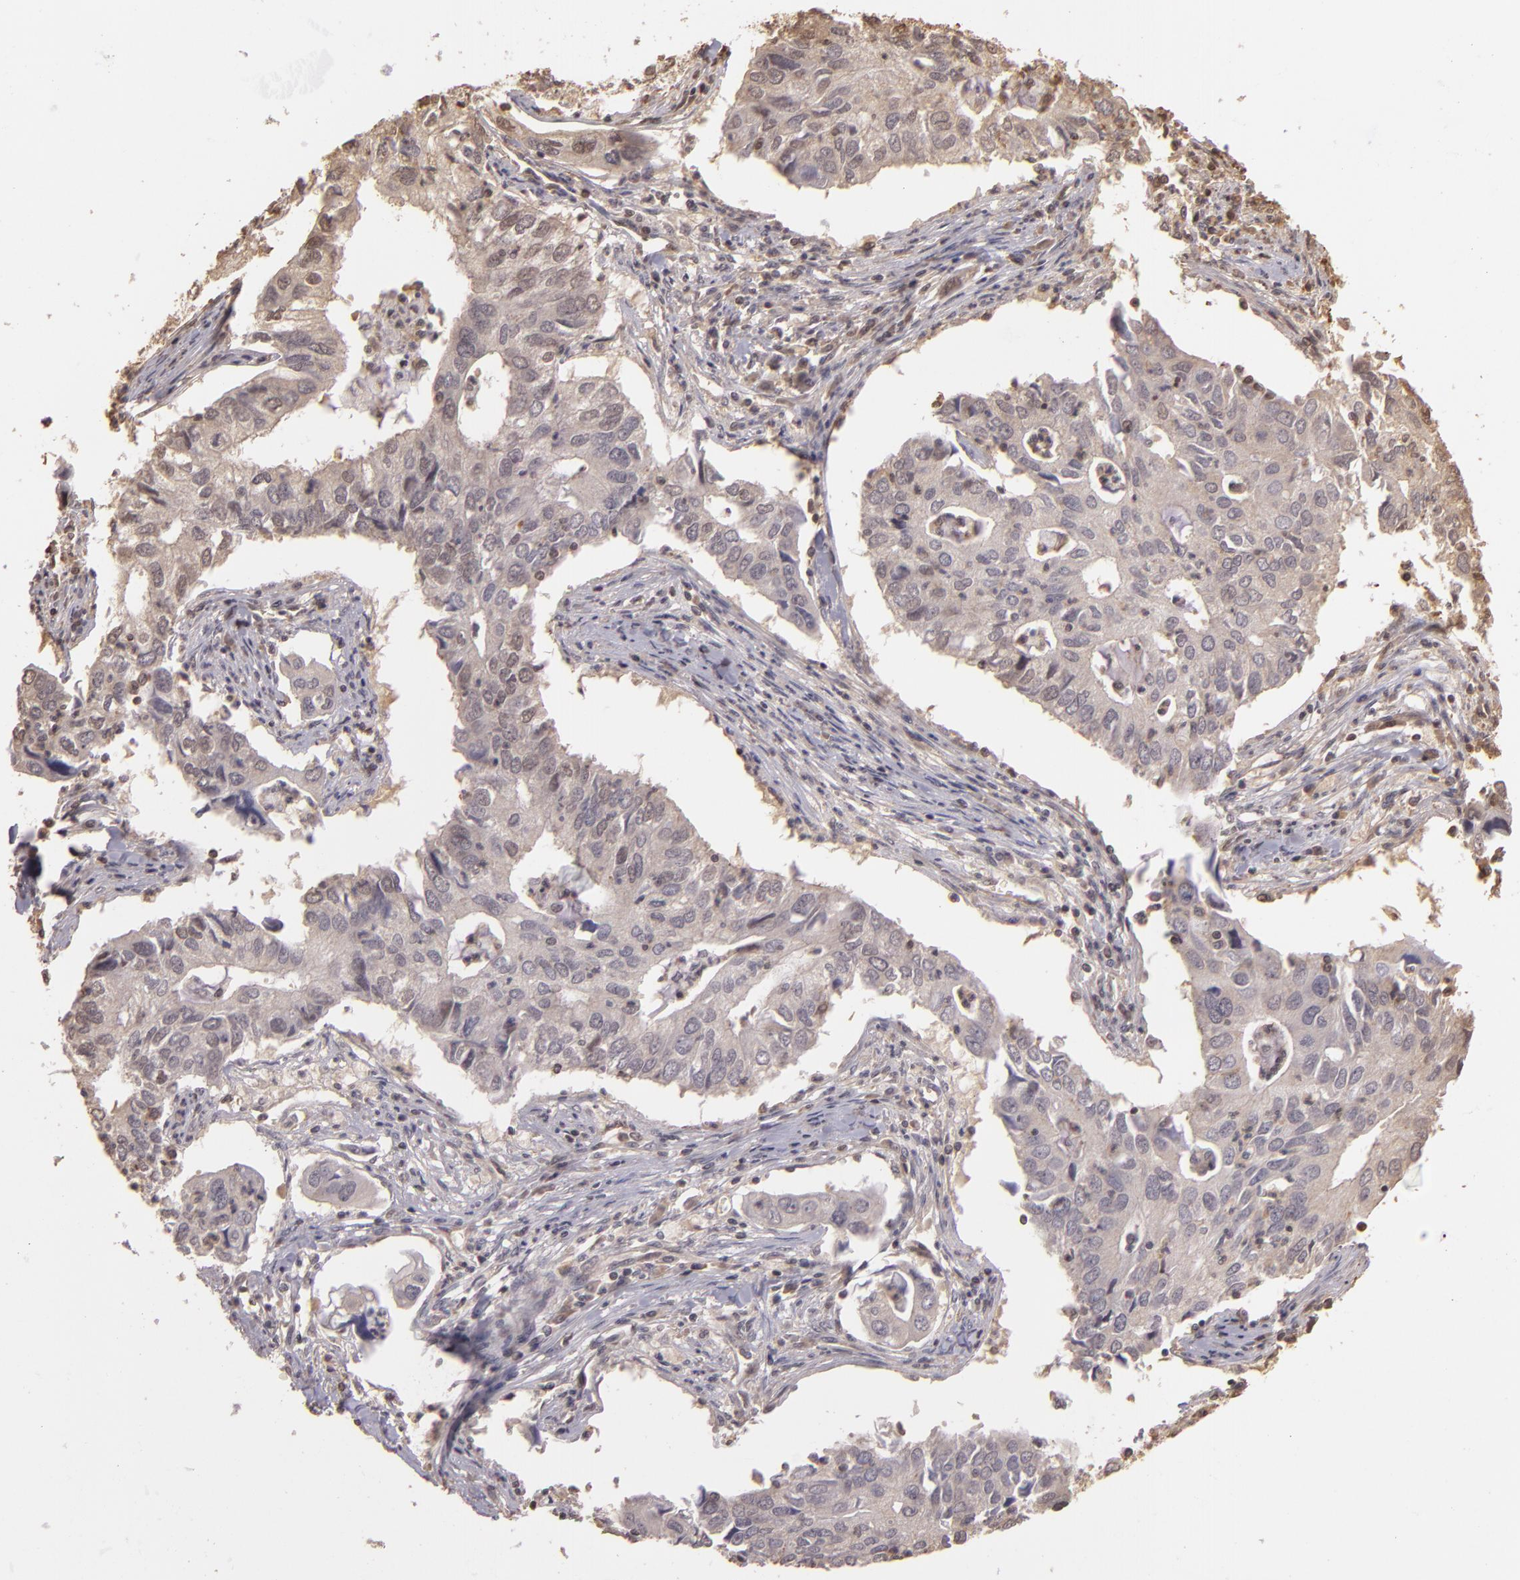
{"staining": {"intensity": "negative", "quantity": "none", "location": "none"}, "tissue": "lung cancer", "cell_type": "Tumor cells", "image_type": "cancer", "snomed": [{"axis": "morphology", "description": "Adenocarcinoma, NOS"}, {"axis": "topography", "description": "Lung"}], "caption": "A micrograph of human lung cancer is negative for staining in tumor cells.", "gene": "ARPC2", "patient": {"sex": "male", "age": 48}}